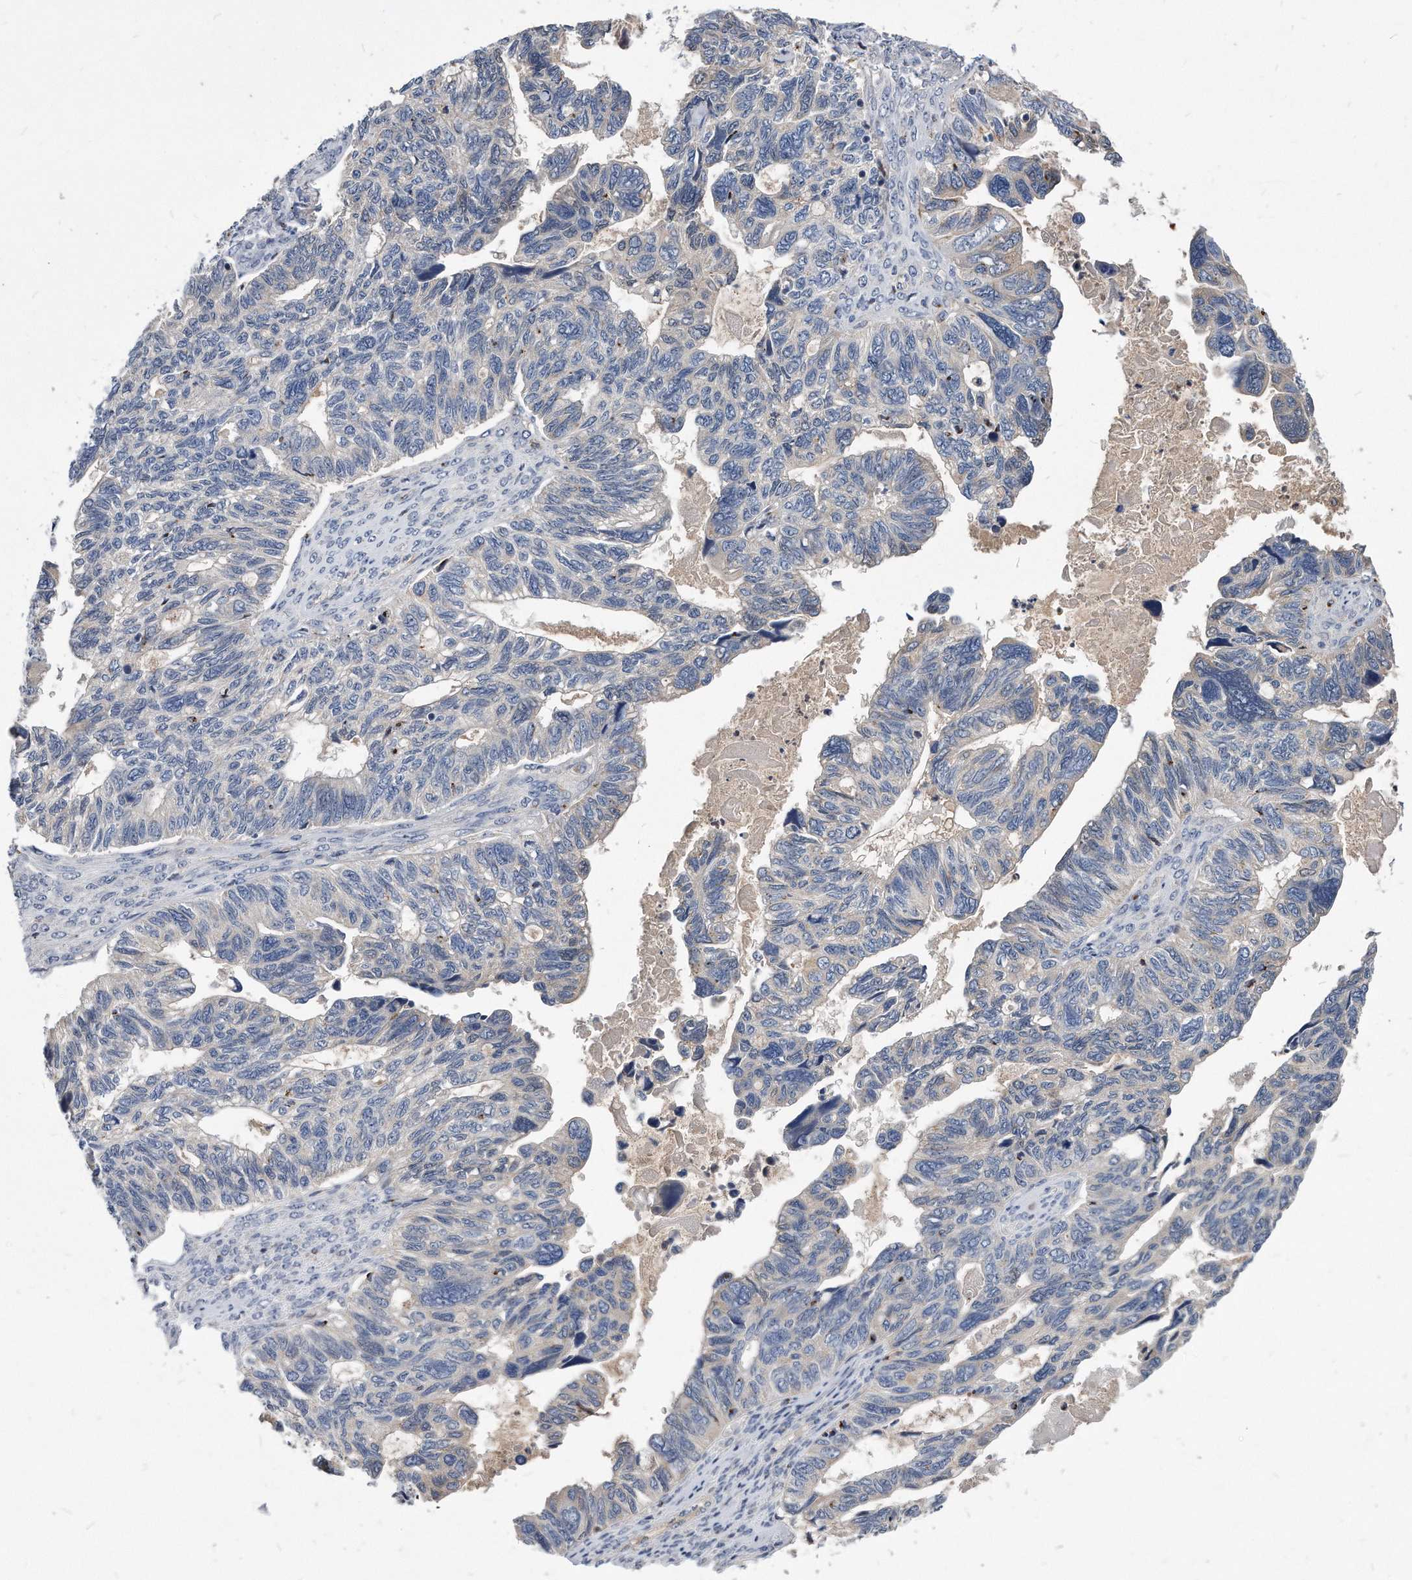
{"staining": {"intensity": "negative", "quantity": "none", "location": "none"}, "tissue": "ovarian cancer", "cell_type": "Tumor cells", "image_type": "cancer", "snomed": [{"axis": "morphology", "description": "Cystadenocarcinoma, serous, NOS"}, {"axis": "topography", "description": "Ovary"}], "caption": "Immunohistochemistry (IHC) of human serous cystadenocarcinoma (ovarian) exhibits no staining in tumor cells.", "gene": "MGAT4A", "patient": {"sex": "female", "age": 79}}